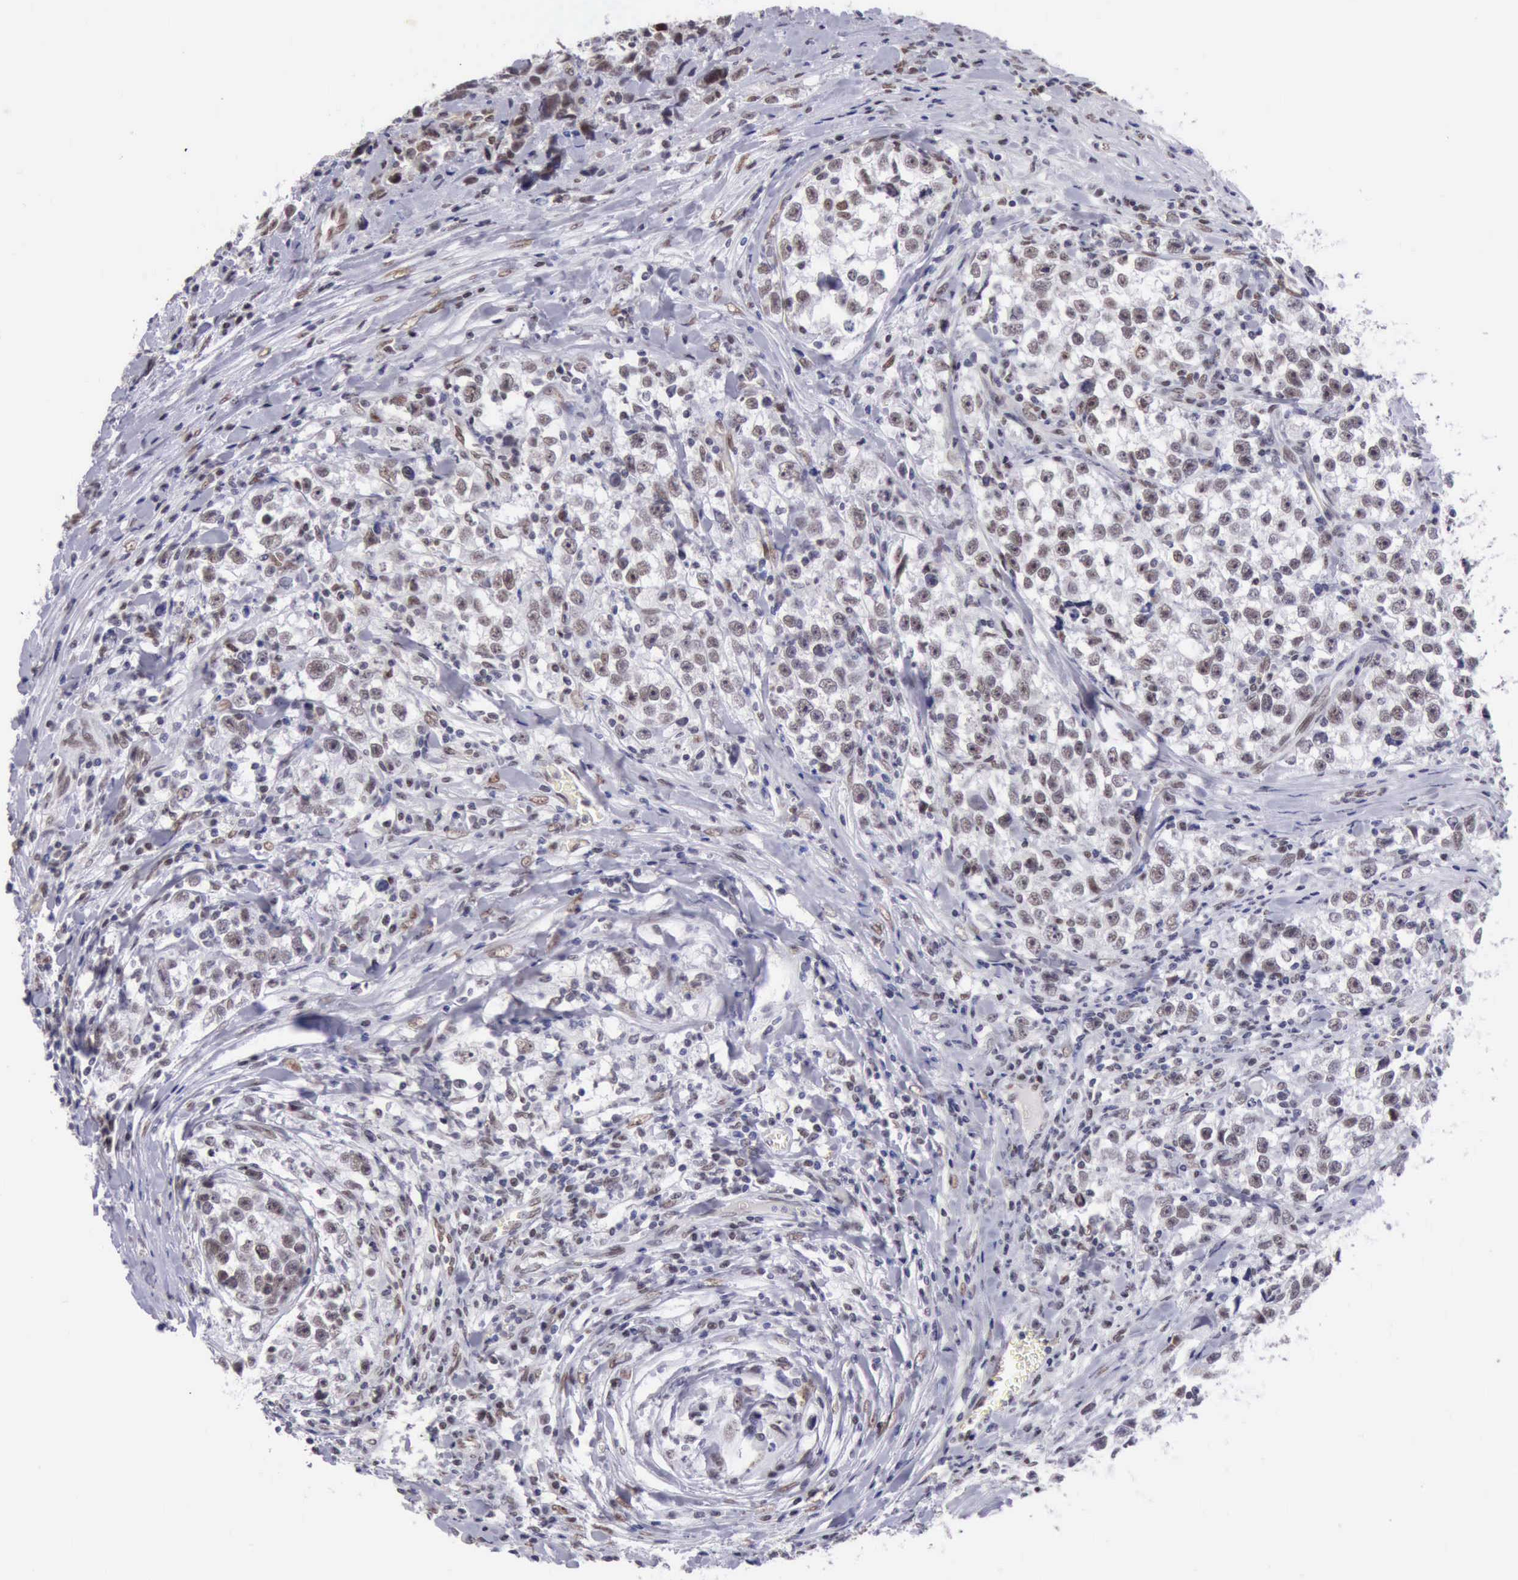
{"staining": {"intensity": "weak", "quantity": ">75%", "location": "nuclear"}, "tissue": "testis cancer", "cell_type": "Tumor cells", "image_type": "cancer", "snomed": [{"axis": "morphology", "description": "Seminoma, NOS"}, {"axis": "morphology", "description": "Carcinoma, Embryonal, NOS"}, {"axis": "topography", "description": "Testis"}], "caption": "A low amount of weak nuclear positivity is seen in approximately >75% of tumor cells in testis cancer tissue.", "gene": "ERCC4", "patient": {"sex": "male", "age": 30}}